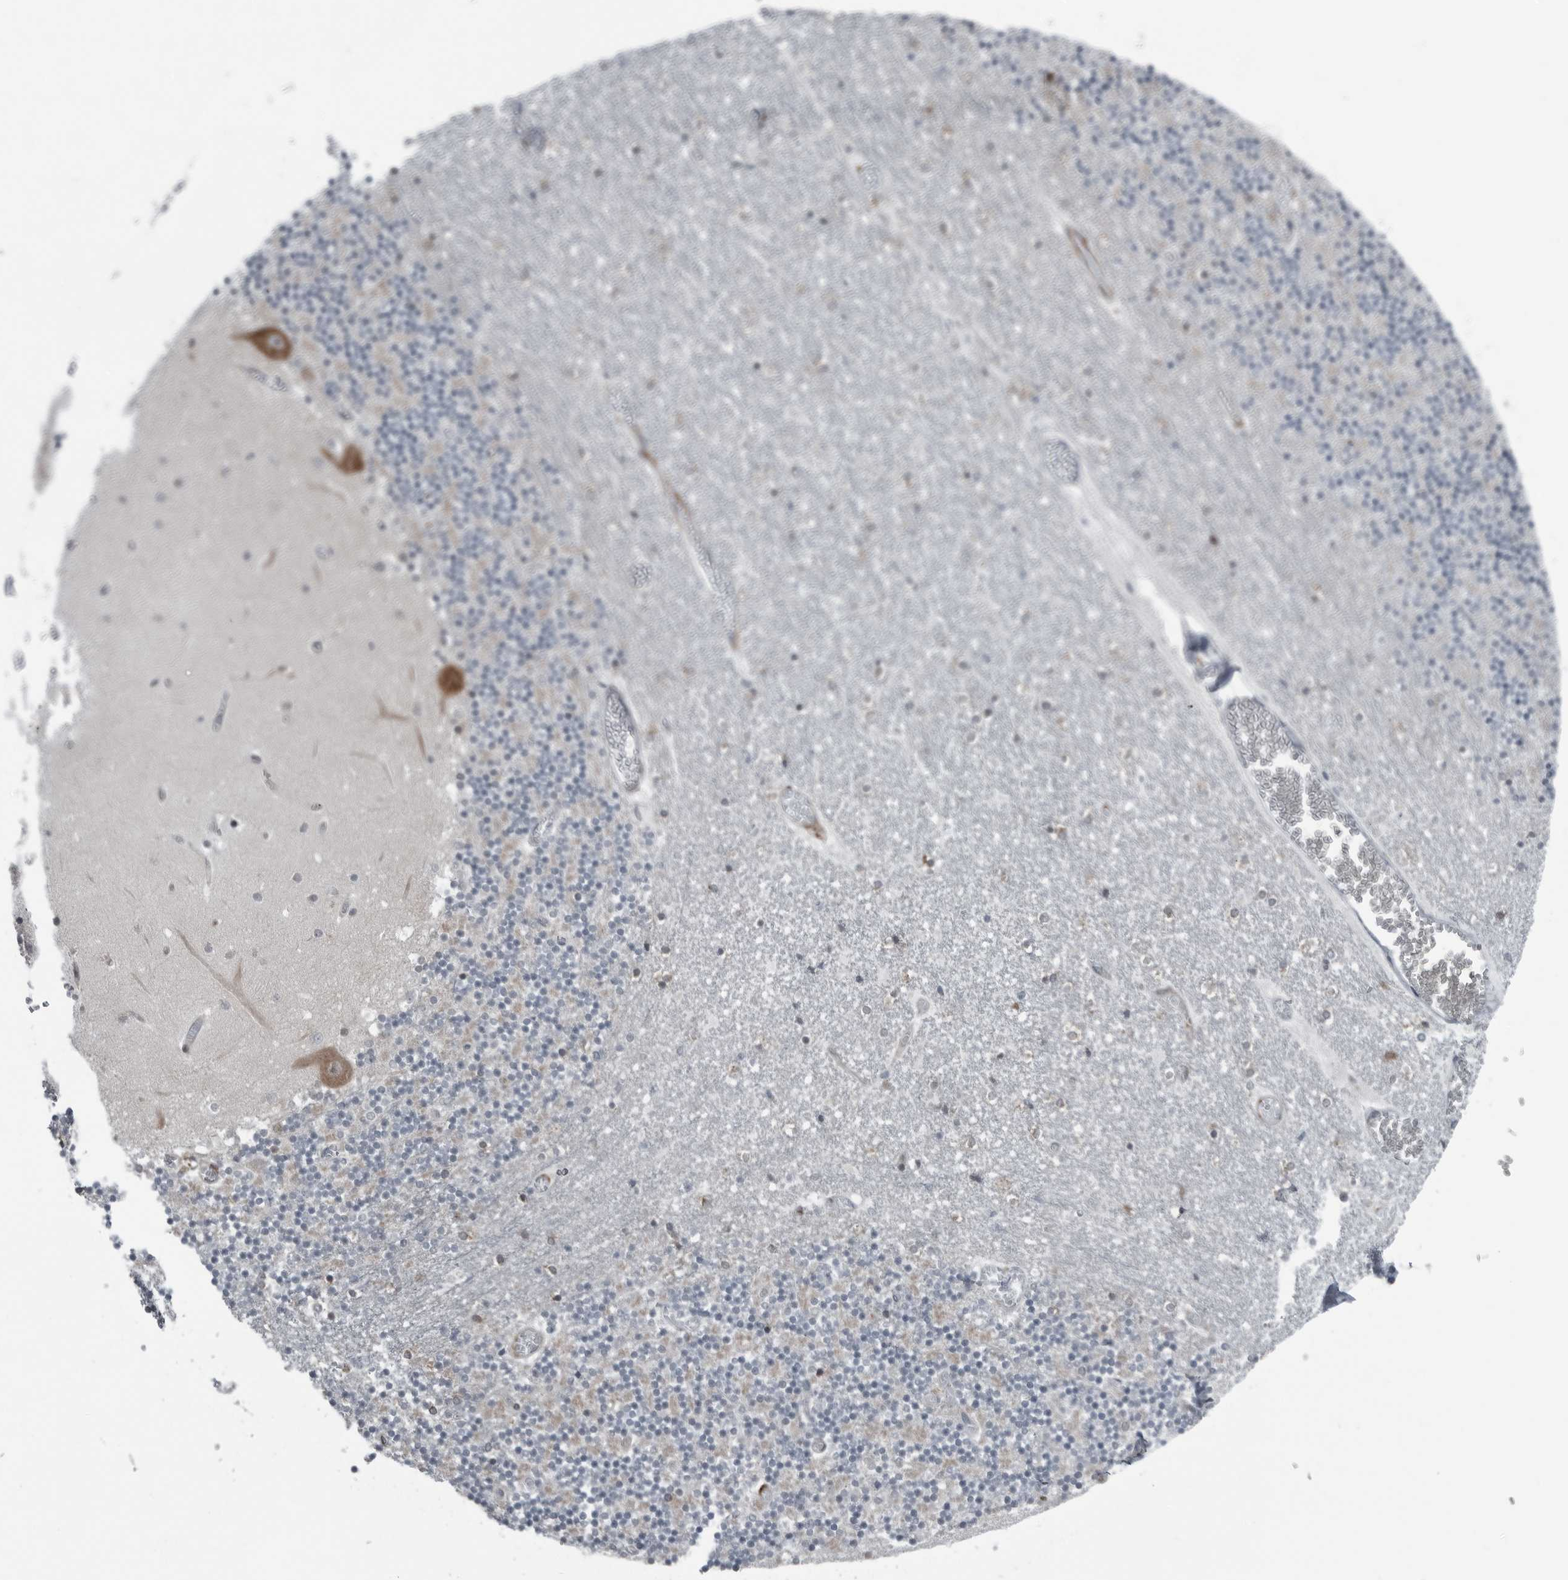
{"staining": {"intensity": "negative", "quantity": "none", "location": "none"}, "tissue": "cerebellum", "cell_type": "Cells in granular layer", "image_type": "normal", "snomed": [{"axis": "morphology", "description": "Normal tissue, NOS"}, {"axis": "topography", "description": "Cerebellum"}], "caption": "DAB (3,3'-diaminobenzidine) immunohistochemical staining of benign cerebellum demonstrates no significant positivity in cells in granular layer.", "gene": "CEP85", "patient": {"sex": "female", "age": 28}}